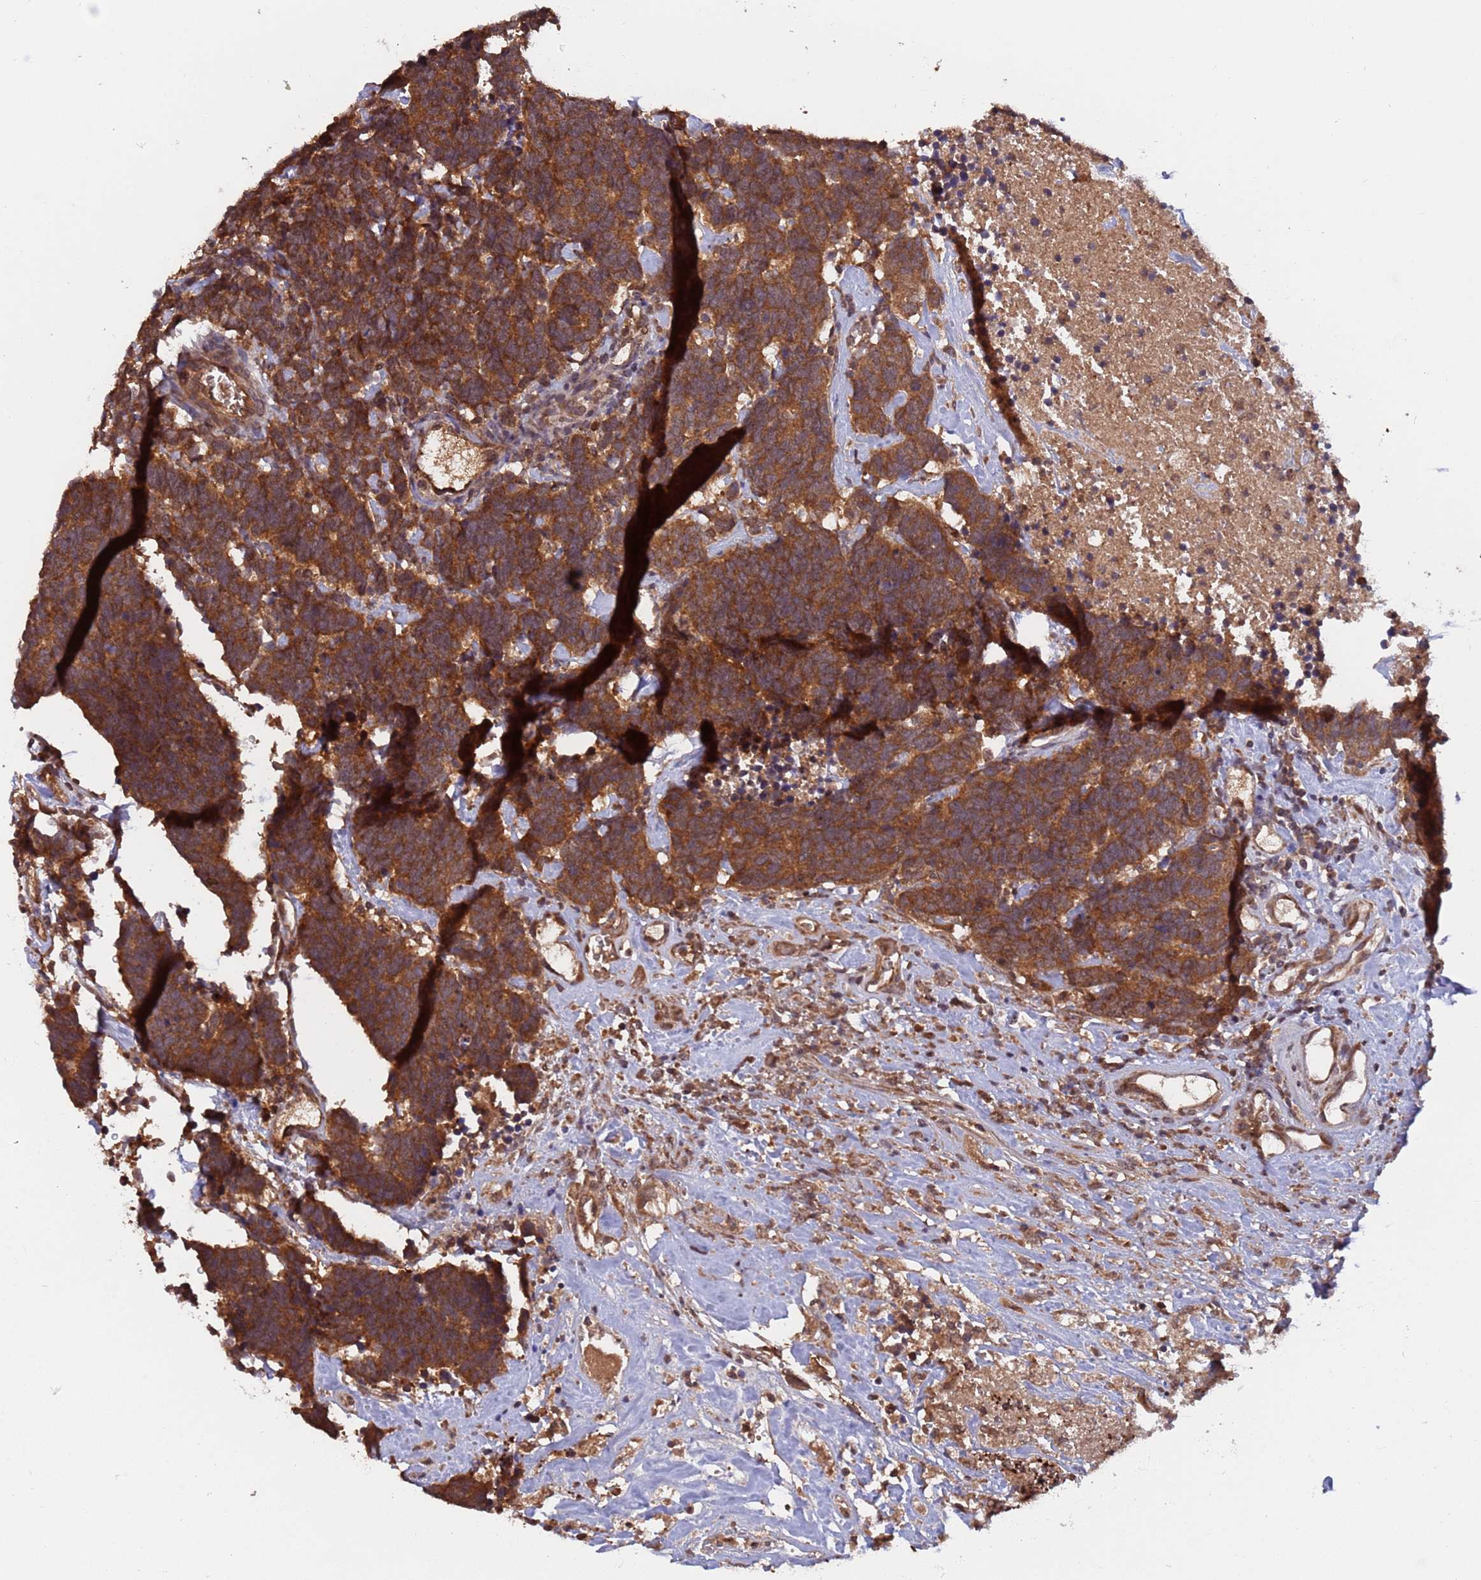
{"staining": {"intensity": "strong", "quantity": ">75%", "location": "cytoplasmic/membranous"}, "tissue": "carcinoid", "cell_type": "Tumor cells", "image_type": "cancer", "snomed": [{"axis": "morphology", "description": "Carcinoma, NOS"}, {"axis": "morphology", "description": "Carcinoid, malignant, NOS"}, {"axis": "topography", "description": "Urinary bladder"}], "caption": "Carcinoma was stained to show a protein in brown. There is high levels of strong cytoplasmic/membranous staining in about >75% of tumor cells. The staining was performed using DAB to visualize the protein expression in brown, while the nuclei were stained in blue with hematoxylin (Magnification: 20x).", "gene": "ERI1", "patient": {"sex": "male", "age": 57}}